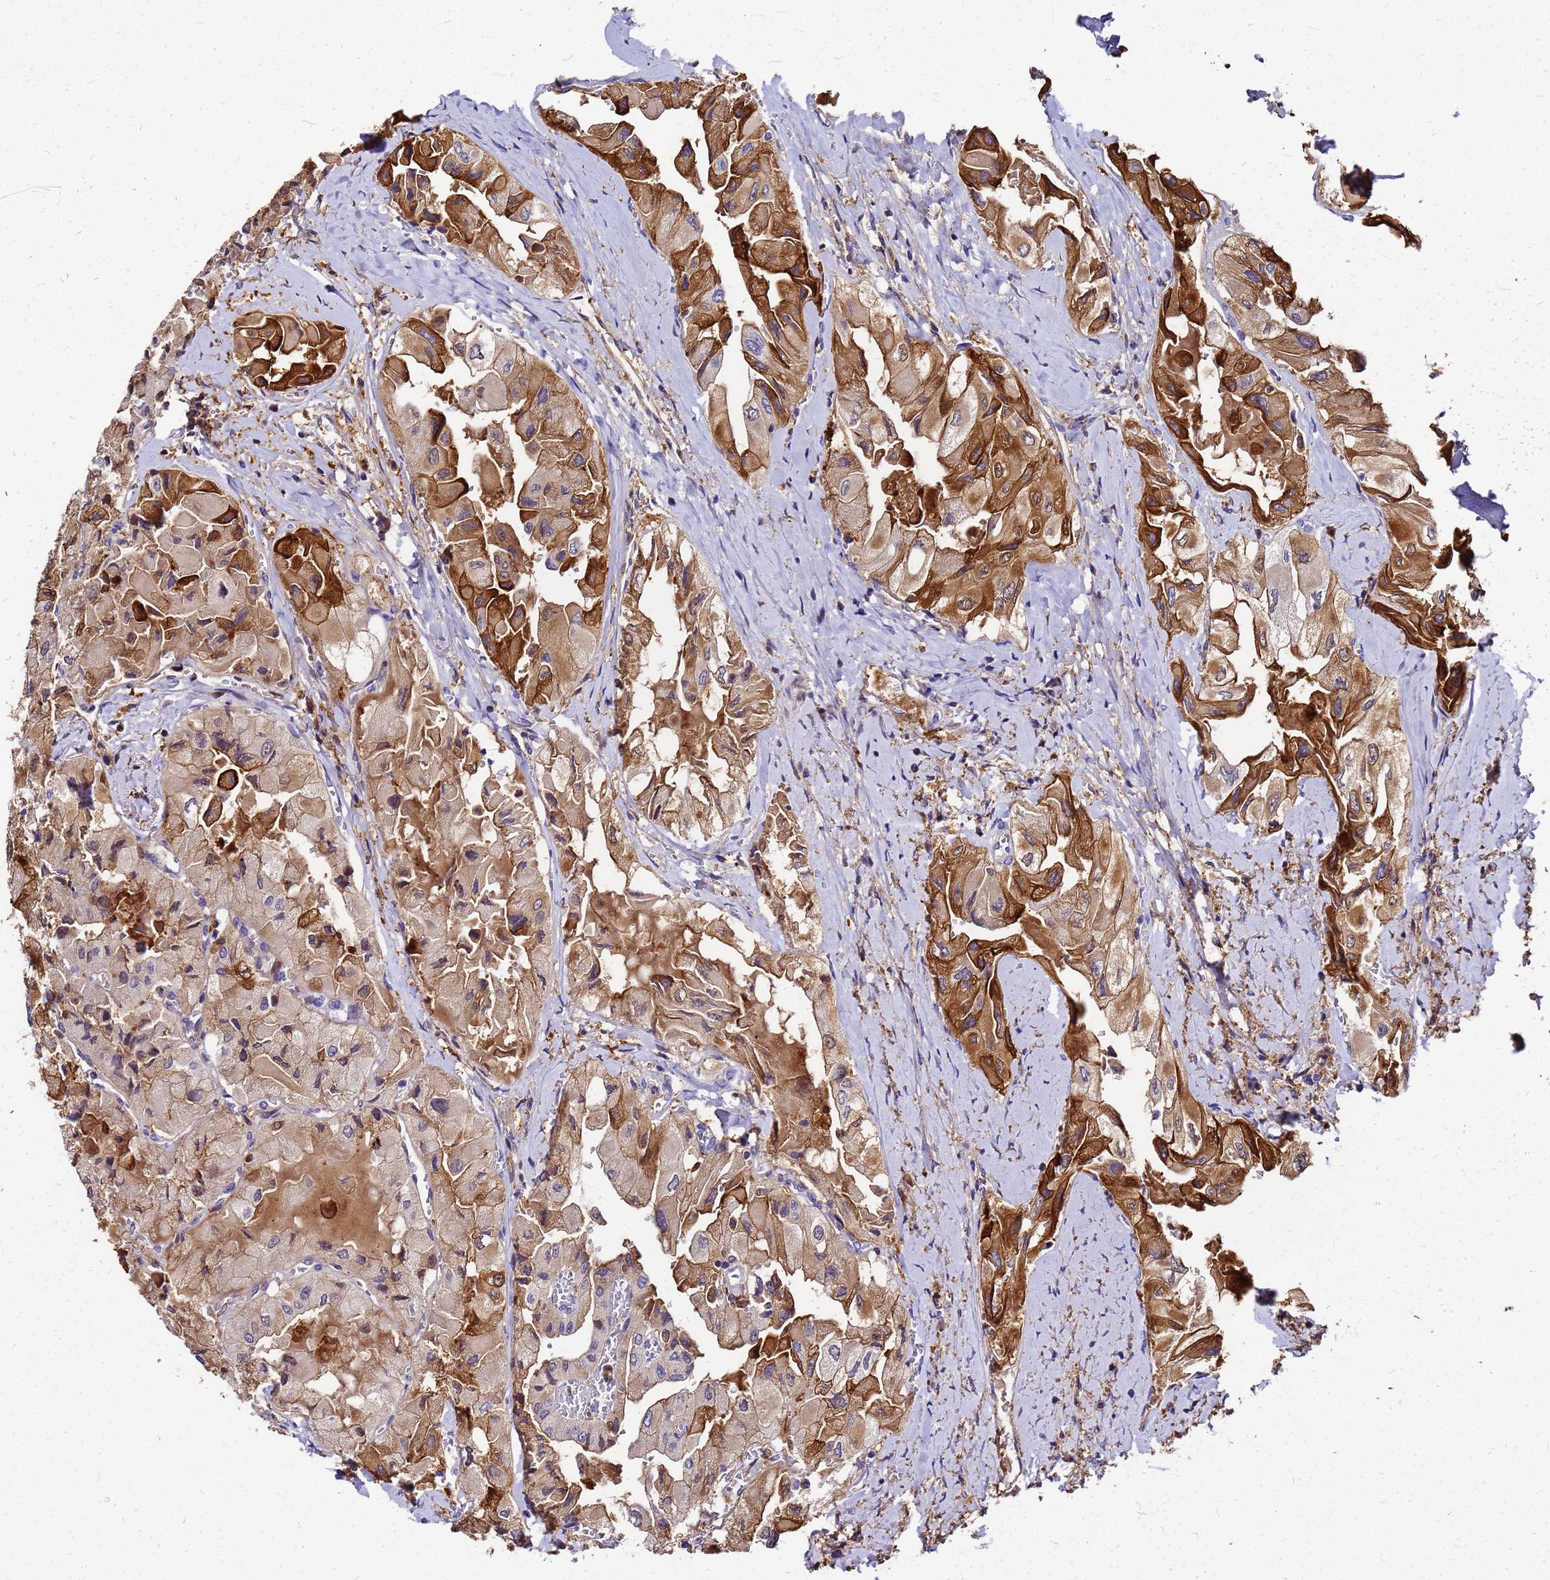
{"staining": {"intensity": "strong", "quantity": "25%-75%", "location": "cytoplasmic/membranous,nuclear"}, "tissue": "thyroid cancer", "cell_type": "Tumor cells", "image_type": "cancer", "snomed": [{"axis": "morphology", "description": "Normal tissue, NOS"}, {"axis": "morphology", "description": "Papillary adenocarcinoma, NOS"}, {"axis": "topography", "description": "Thyroid gland"}], "caption": "Protein staining displays strong cytoplasmic/membranous and nuclear staining in about 25%-75% of tumor cells in thyroid cancer (papillary adenocarcinoma).", "gene": "S100A11", "patient": {"sex": "female", "age": 59}}